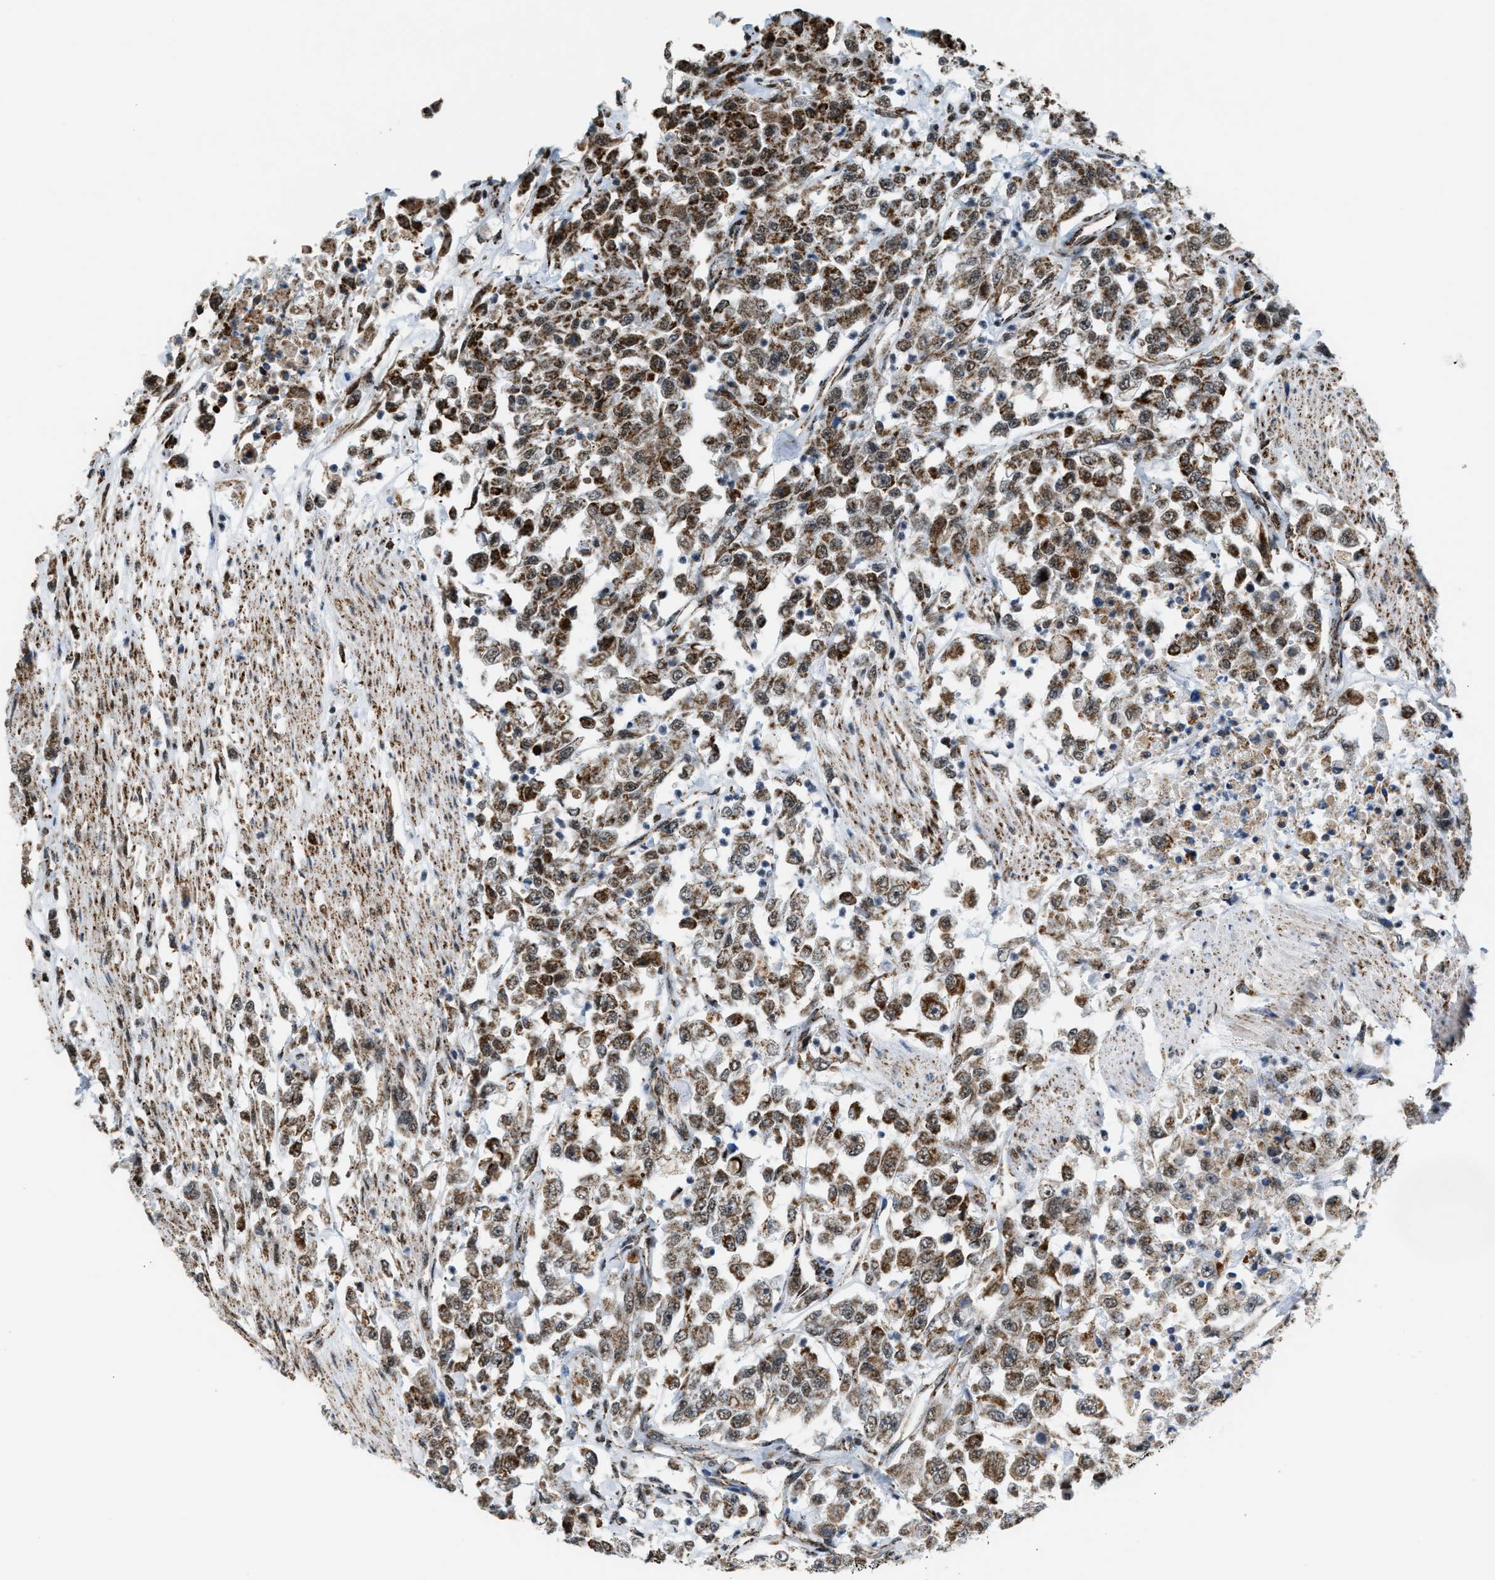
{"staining": {"intensity": "moderate", "quantity": ">75%", "location": "cytoplasmic/membranous"}, "tissue": "urothelial cancer", "cell_type": "Tumor cells", "image_type": "cancer", "snomed": [{"axis": "morphology", "description": "Urothelial carcinoma, High grade"}, {"axis": "topography", "description": "Urinary bladder"}], "caption": "This is an image of immunohistochemistry (IHC) staining of urothelial carcinoma (high-grade), which shows moderate expression in the cytoplasmic/membranous of tumor cells.", "gene": "HIBADH", "patient": {"sex": "male", "age": 46}}